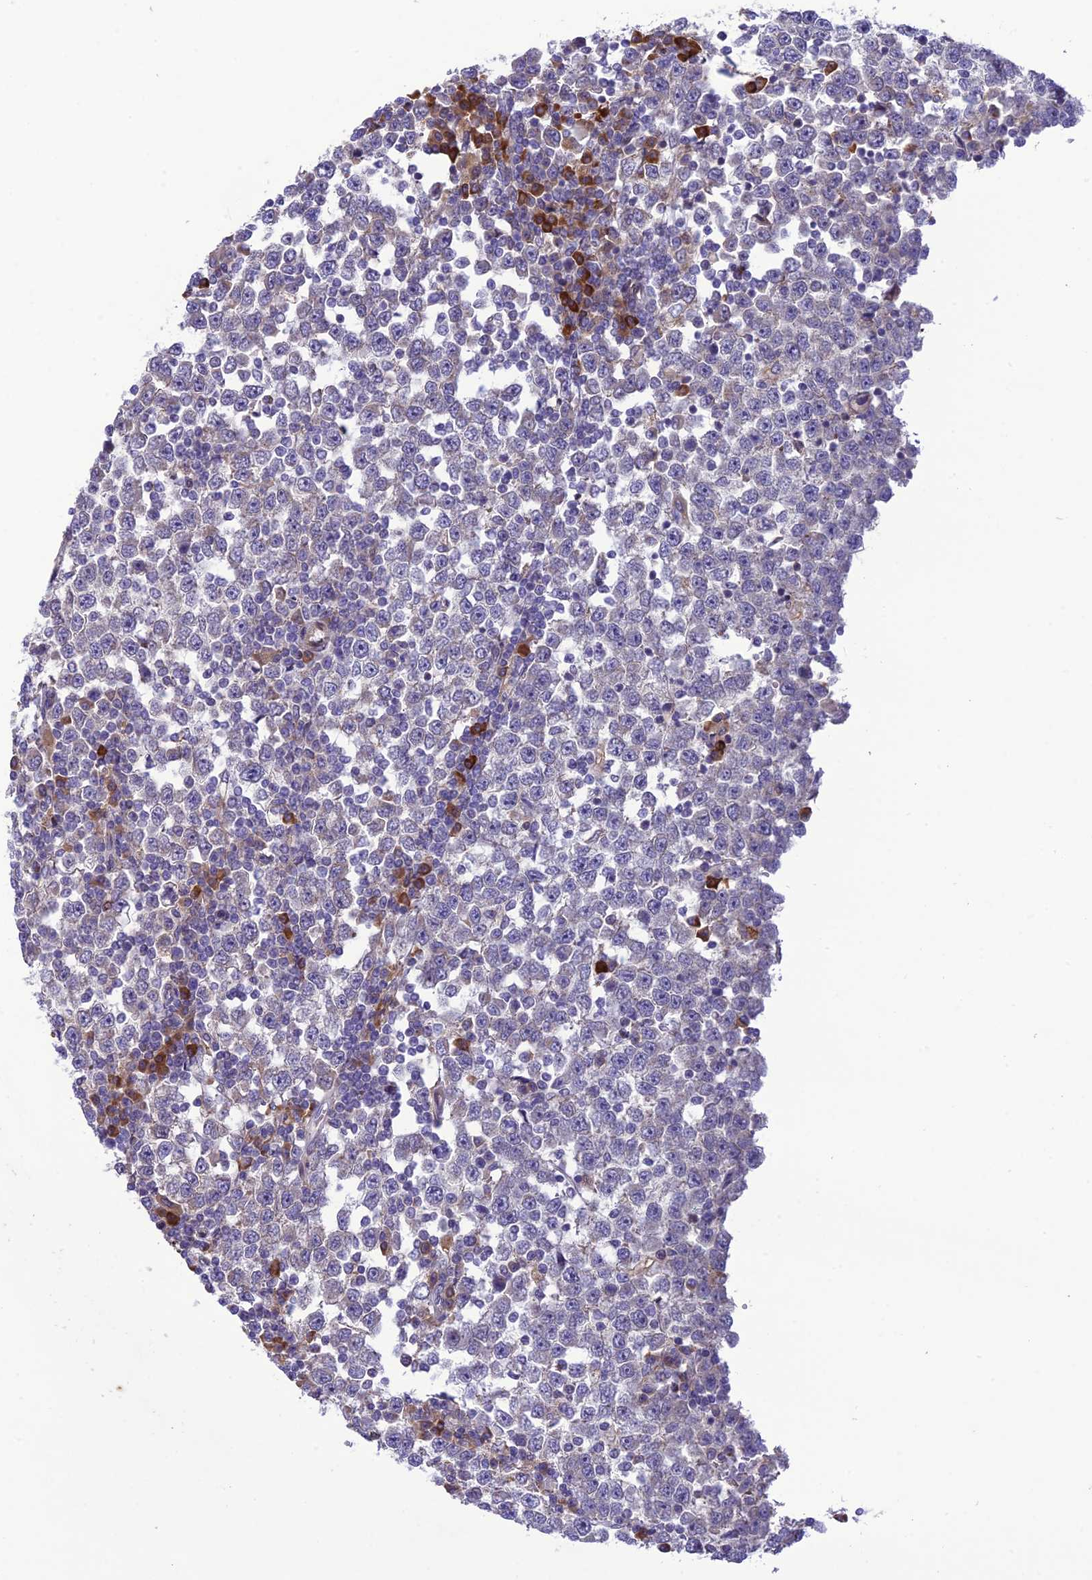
{"staining": {"intensity": "weak", "quantity": "<25%", "location": "cytoplasmic/membranous"}, "tissue": "testis cancer", "cell_type": "Tumor cells", "image_type": "cancer", "snomed": [{"axis": "morphology", "description": "Seminoma, NOS"}, {"axis": "topography", "description": "Testis"}], "caption": "Immunohistochemical staining of seminoma (testis) displays no significant expression in tumor cells.", "gene": "JMY", "patient": {"sex": "male", "age": 65}}